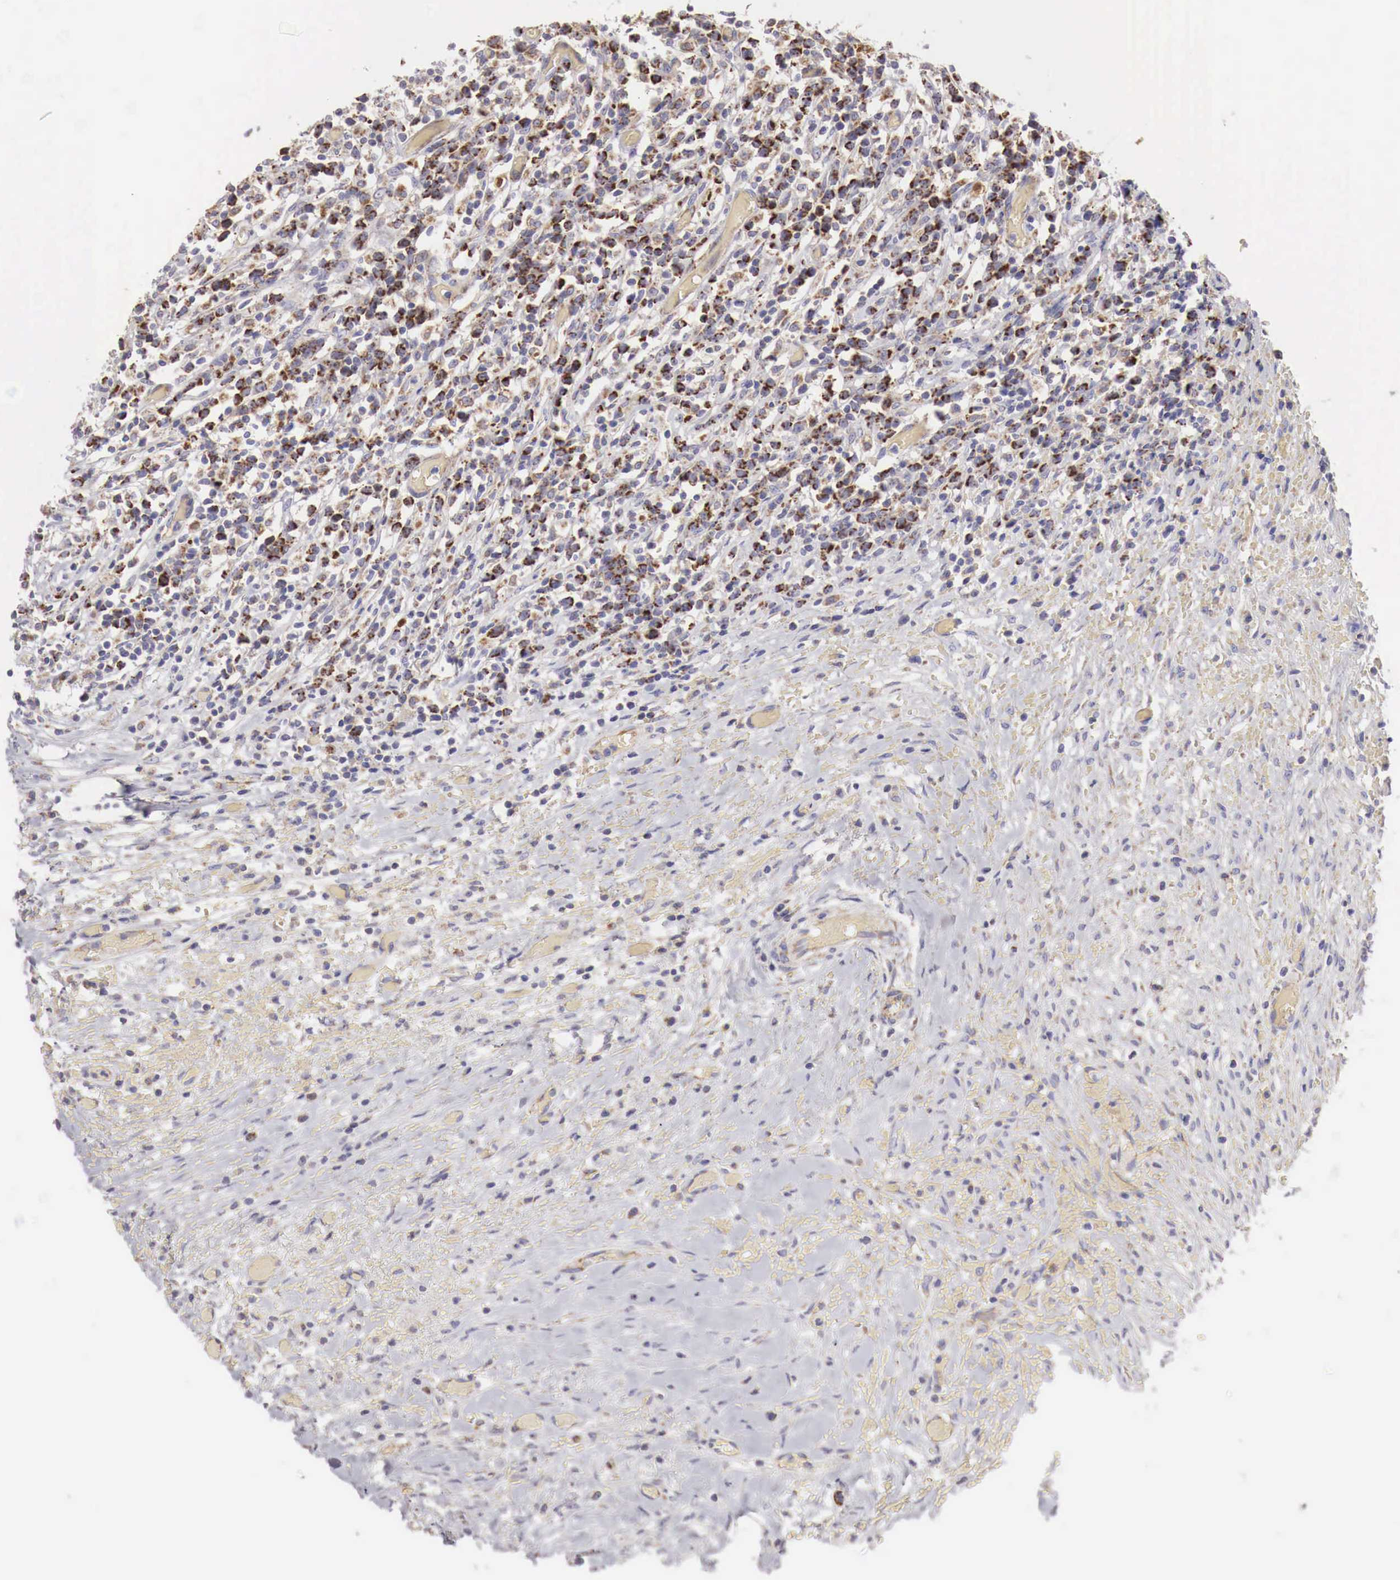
{"staining": {"intensity": "moderate", "quantity": "25%-75%", "location": "cytoplasmic/membranous"}, "tissue": "lymphoma", "cell_type": "Tumor cells", "image_type": "cancer", "snomed": [{"axis": "morphology", "description": "Malignant lymphoma, non-Hodgkin's type, High grade"}, {"axis": "topography", "description": "Colon"}], "caption": "Tumor cells exhibit moderate cytoplasmic/membranous staining in approximately 25%-75% of cells in malignant lymphoma, non-Hodgkin's type (high-grade).", "gene": "XPNPEP3", "patient": {"sex": "male", "age": 82}}